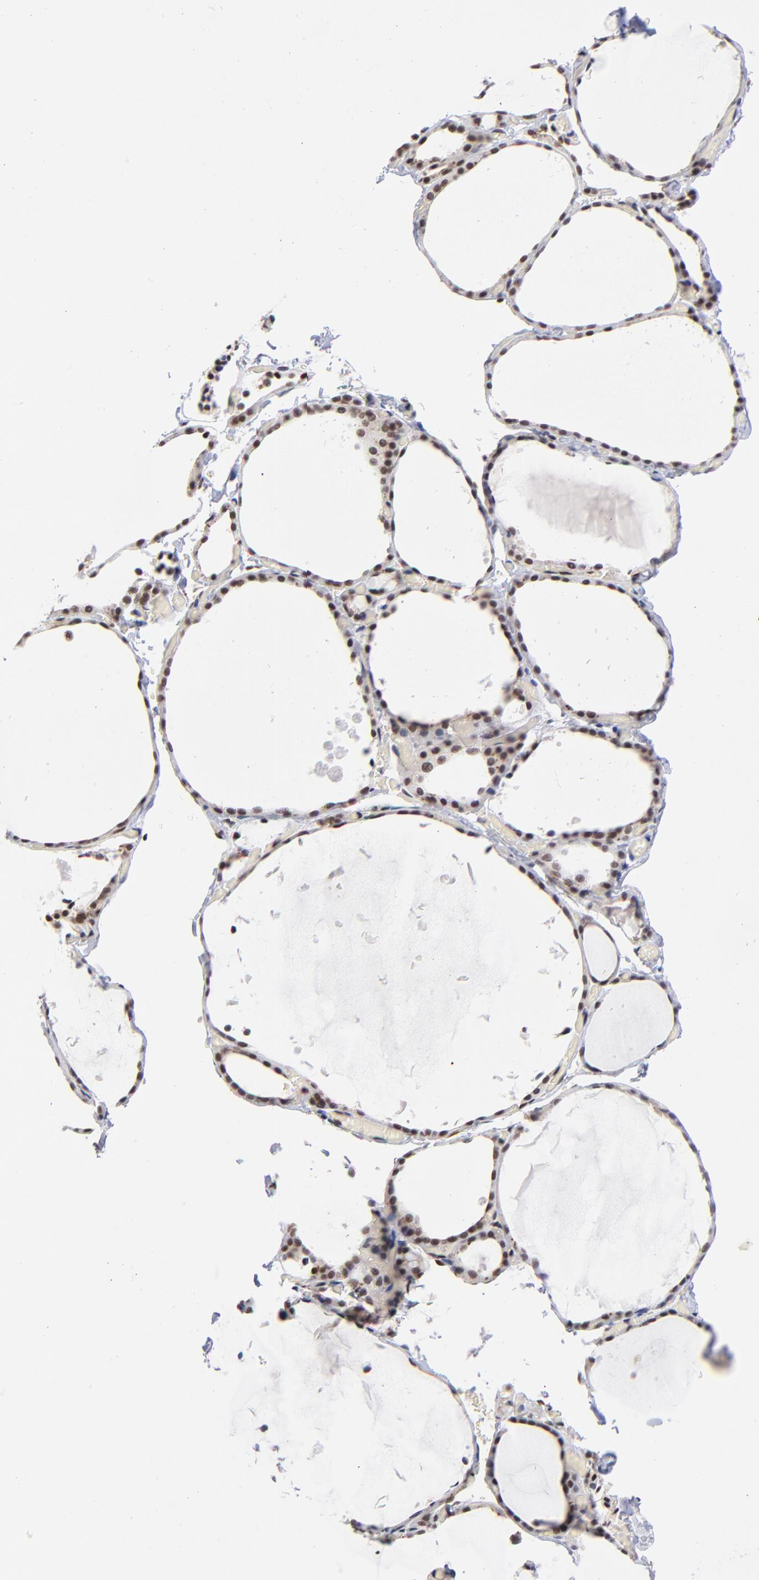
{"staining": {"intensity": "moderate", "quantity": ">75%", "location": "nuclear"}, "tissue": "thyroid gland", "cell_type": "Glandular cells", "image_type": "normal", "snomed": [{"axis": "morphology", "description": "Normal tissue, NOS"}, {"axis": "topography", "description": "Thyroid gland"}], "caption": "Glandular cells display medium levels of moderate nuclear positivity in approximately >75% of cells in benign human thyroid gland. (brown staining indicates protein expression, while blue staining denotes nuclei).", "gene": "GABPA", "patient": {"sex": "female", "age": 22}}